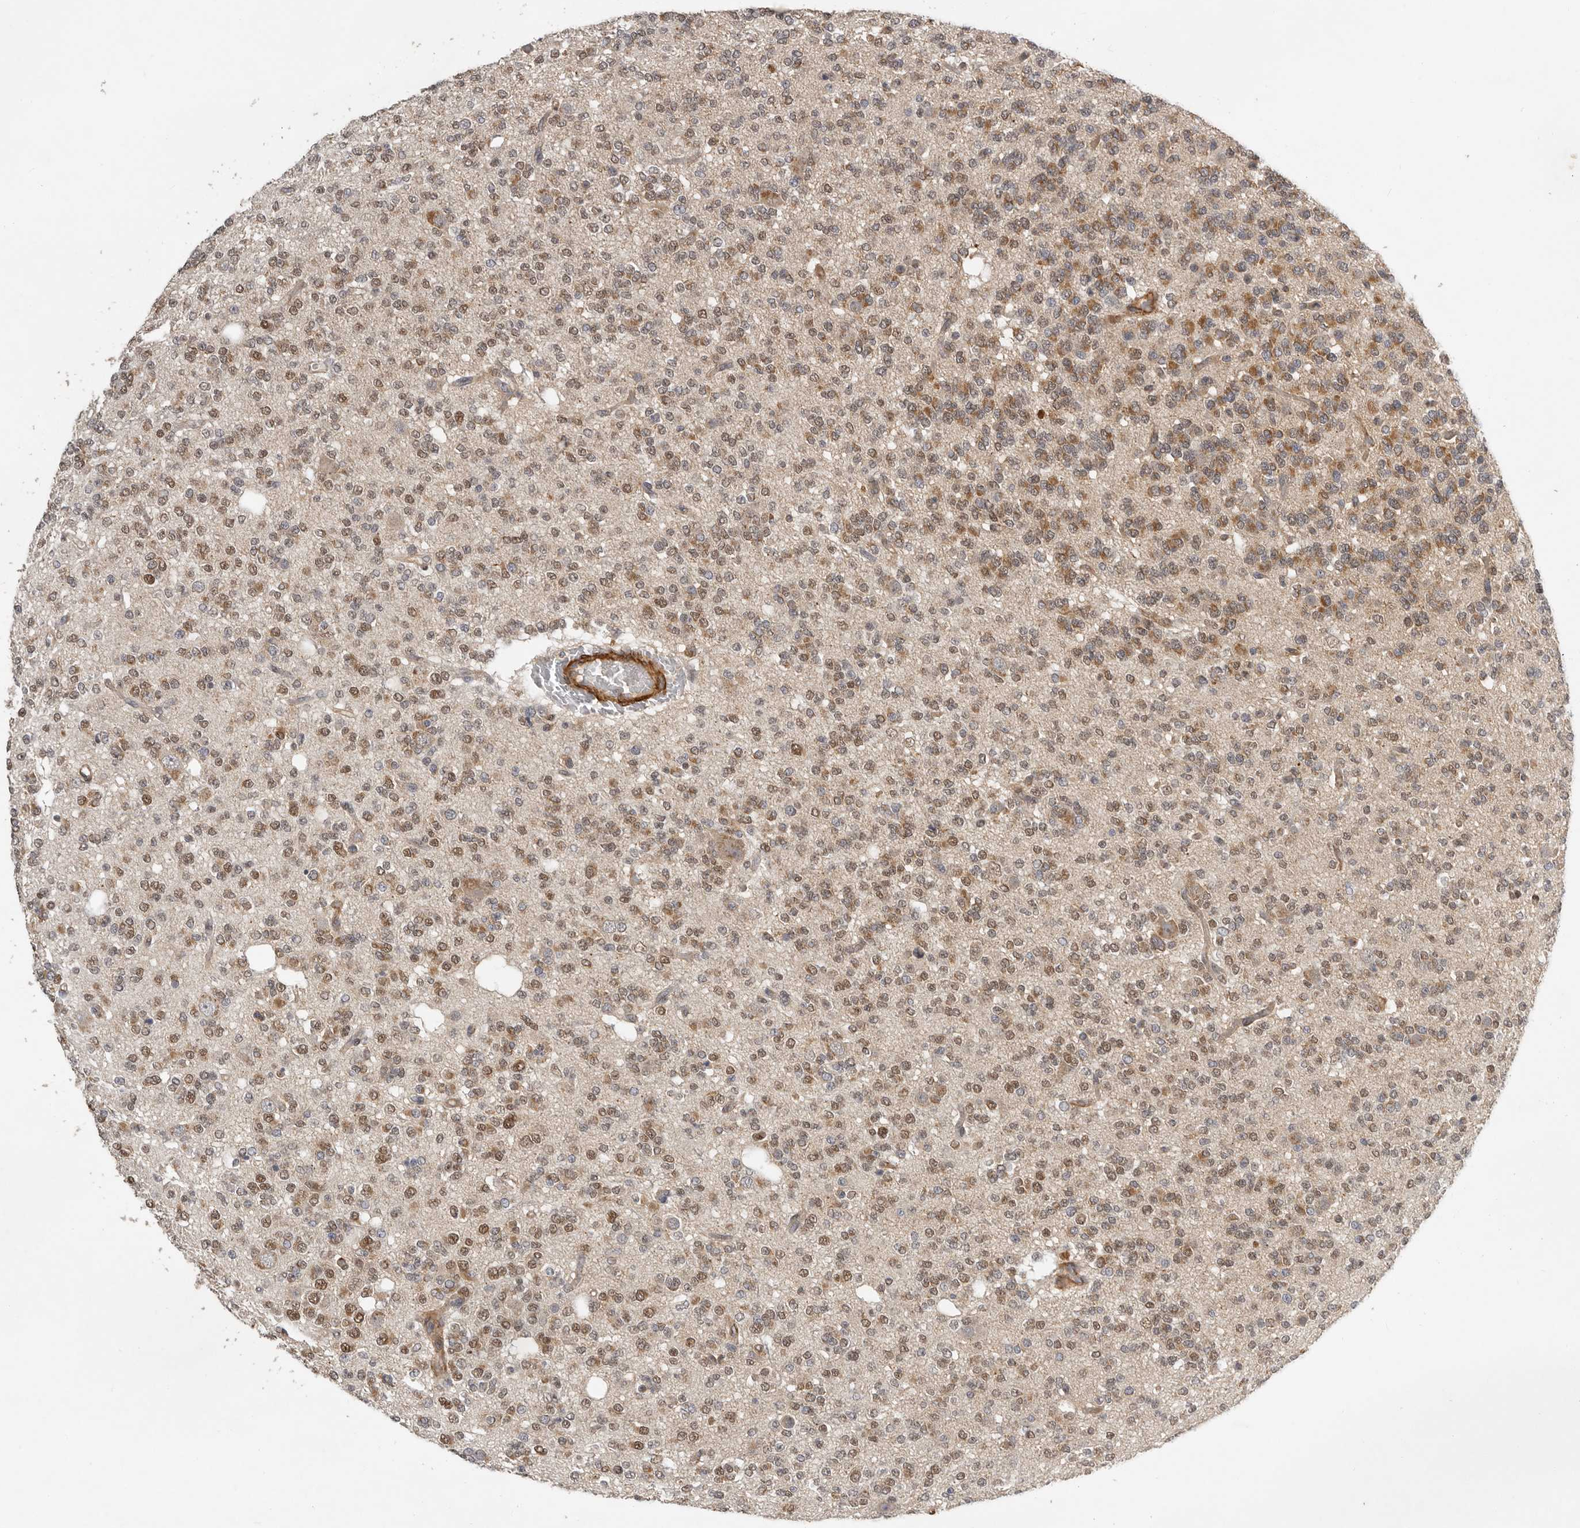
{"staining": {"intensity": "moderate", "quantity": ">75%", "location": "cytoplasmic/membranous,nuclear"}, "tissue": "glioma", "cell_type": "Tumor cells", "image_type": "cancer", "snomed": [{"axis": "morphology", "description": "Glioma, malignant, Low grade"}, {"axis": "topography", "description": "Brain"}], "caption": "Protein staining shows moderate cytoplasmic/membranous and nuclear expression in about >75% of tumor cells in glioma. (Brightfield microscopy of DAB IHC at high magnification).", "gene": "RNF157", "patient": {"sex": "male", "age": 38}}